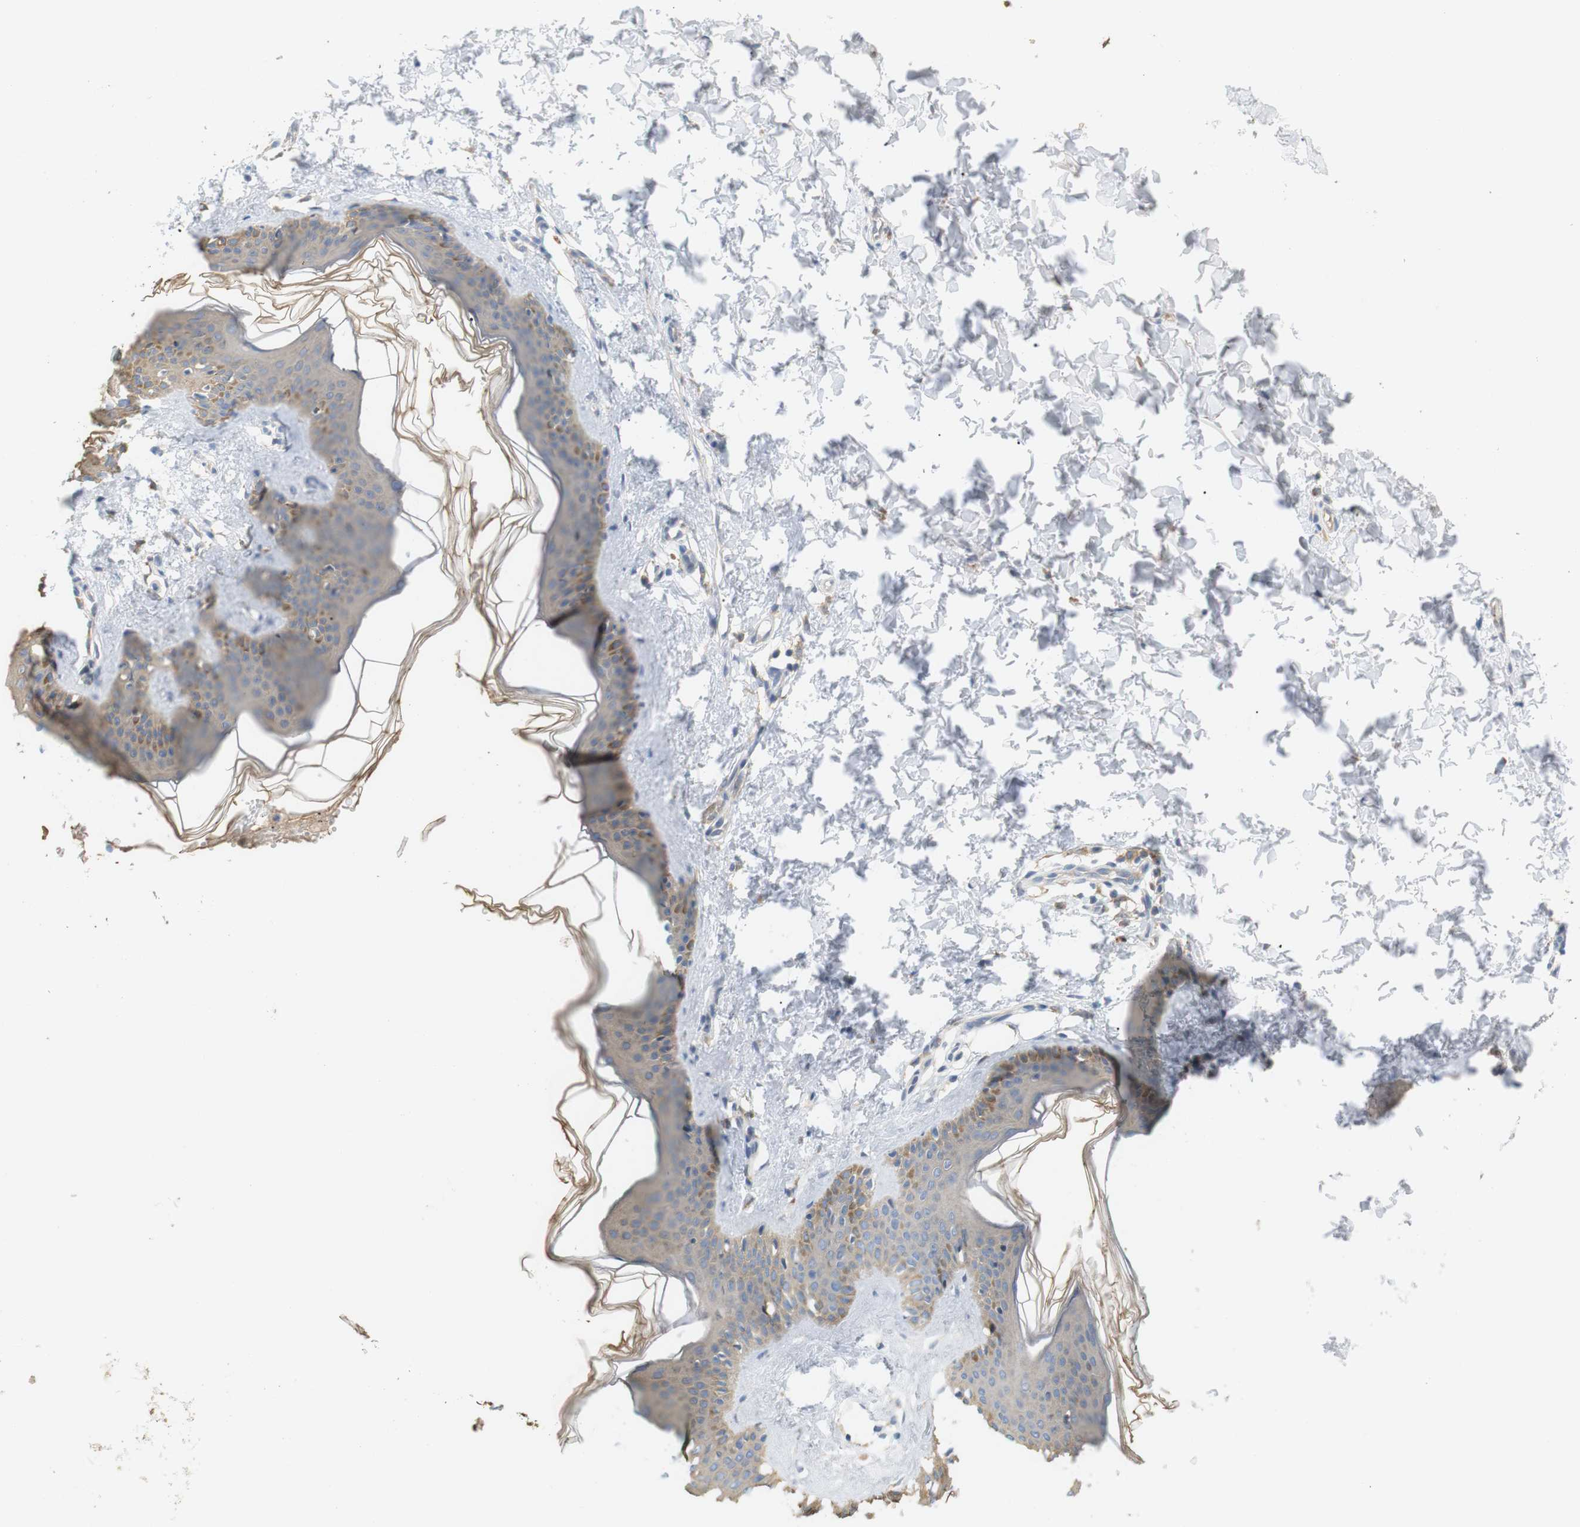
{"staining": {"intensity": "weak", "quantity": ">75%", "location": "cytoplasmic/membranous"}, "tissue": "skin", "cell_type": "Fibroblasts", "image_type": "normal", "snomed": [{"axis": "morphology", "description": "Normal tissue, NOS"}, {"axis": "topography", "description": "Skin"}], "caption": "High-power microscopy captured an IHC micrograph of normal skin, revealing weak cytoplasmic/membranous expression in approximately >75% of fibroblasts. Immunohistochemistry stains the protein of interest in brown and the nuclei are stained blue.", "gene": "CD300E", "patient": {"sex": "female", "age": 41}}